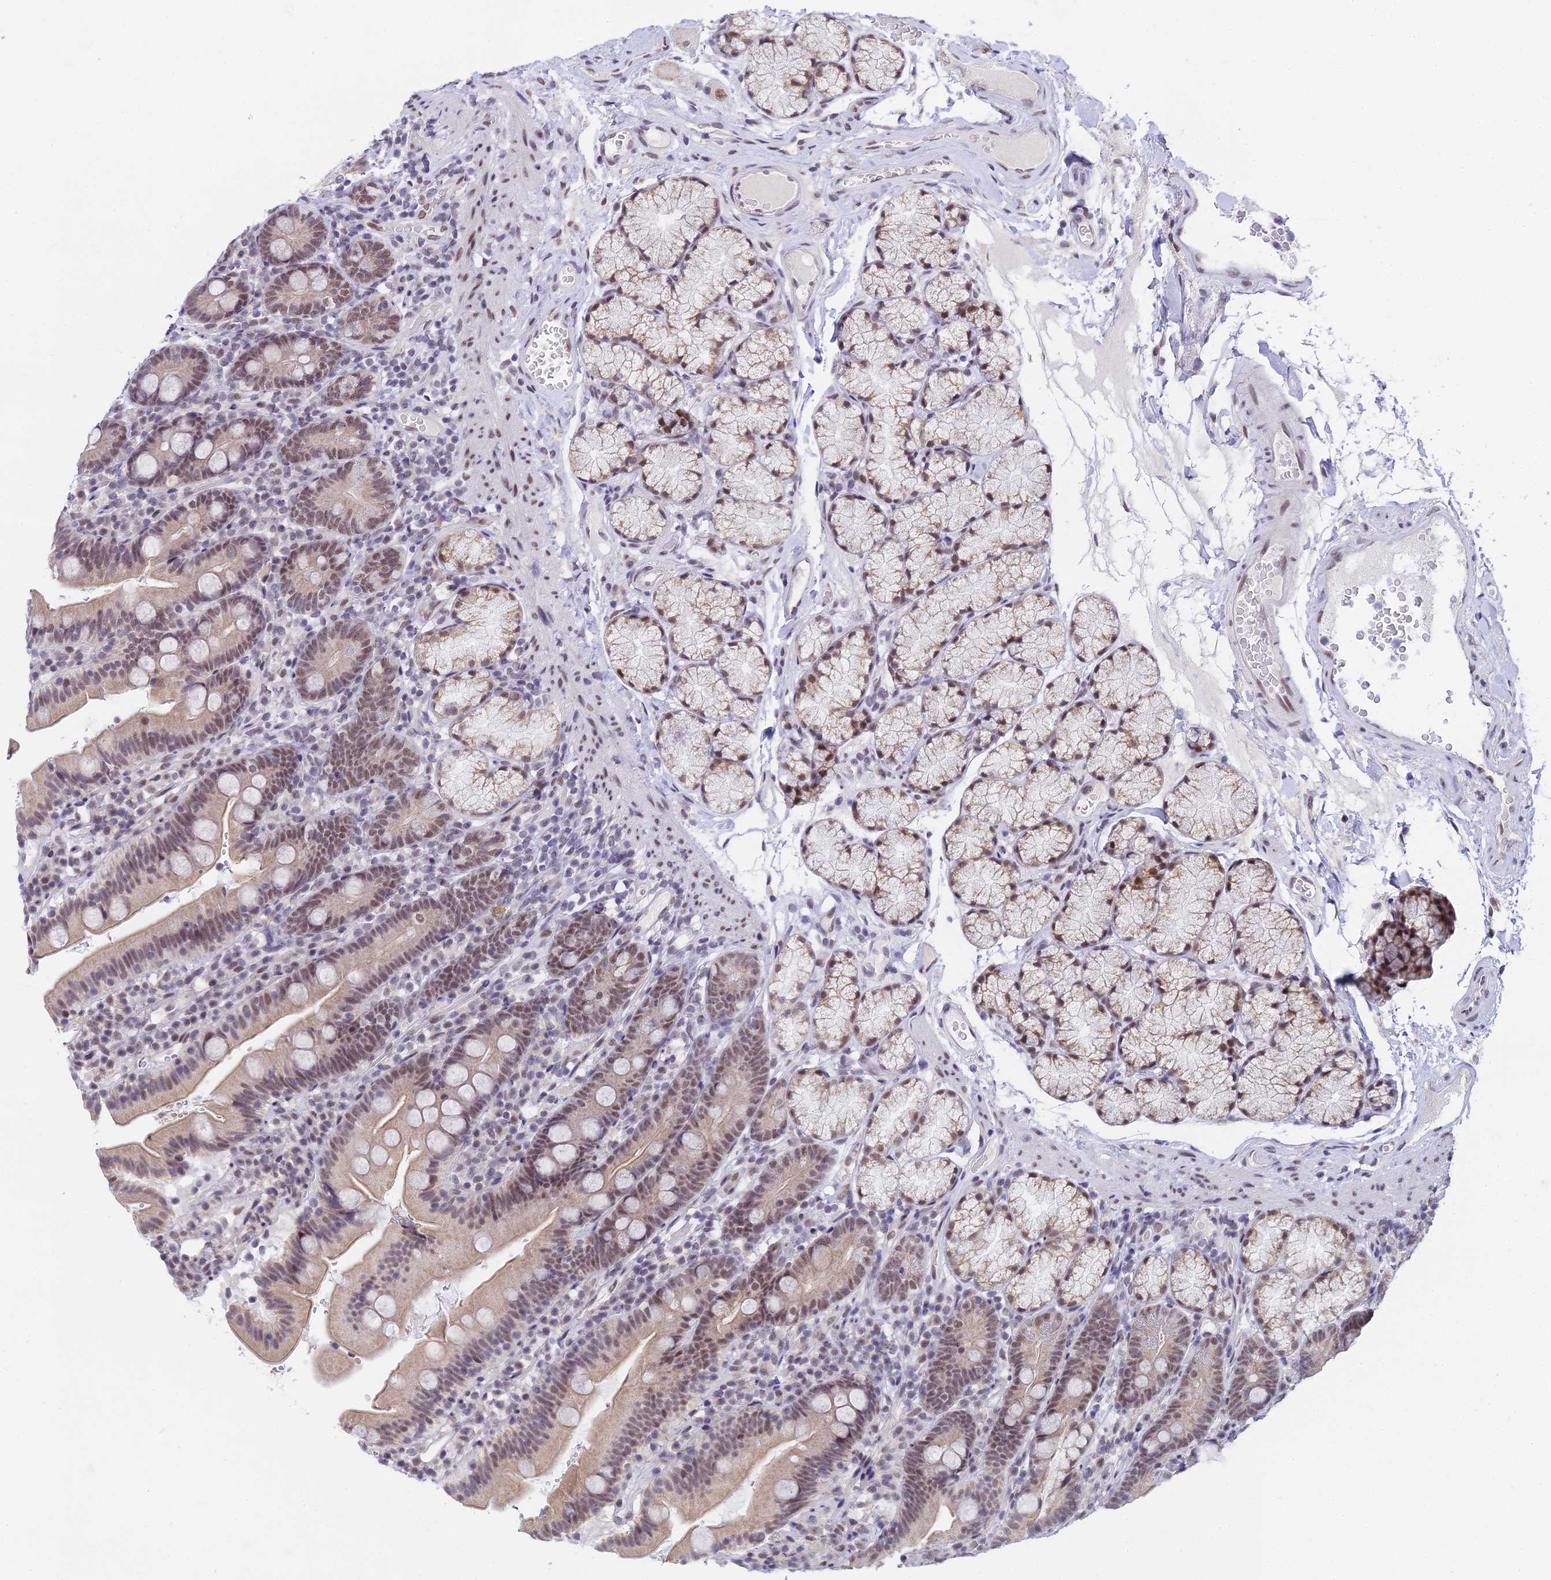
{"staining": {"intensity": "moderate", "quantity": ">75%", "location": "nuclear"}, "tissue": "duodenum", "cell_type": "Glandular cells", "image_type": "normal", "snomed": [{"axis": "morphology", "description": "Normal tissue, NOS"}, {"axis": "topography", "description": "Duodenum"}], "caption": "A medium amount of moderate nuclear expression is appreciated in approximately >75% of glandular cells in unremarkable duodenum. (DAB IHC with brightfield microscopy, high magnification).", "gene": "C2orf49", "patient": {"sex": "female", "age": 67}}